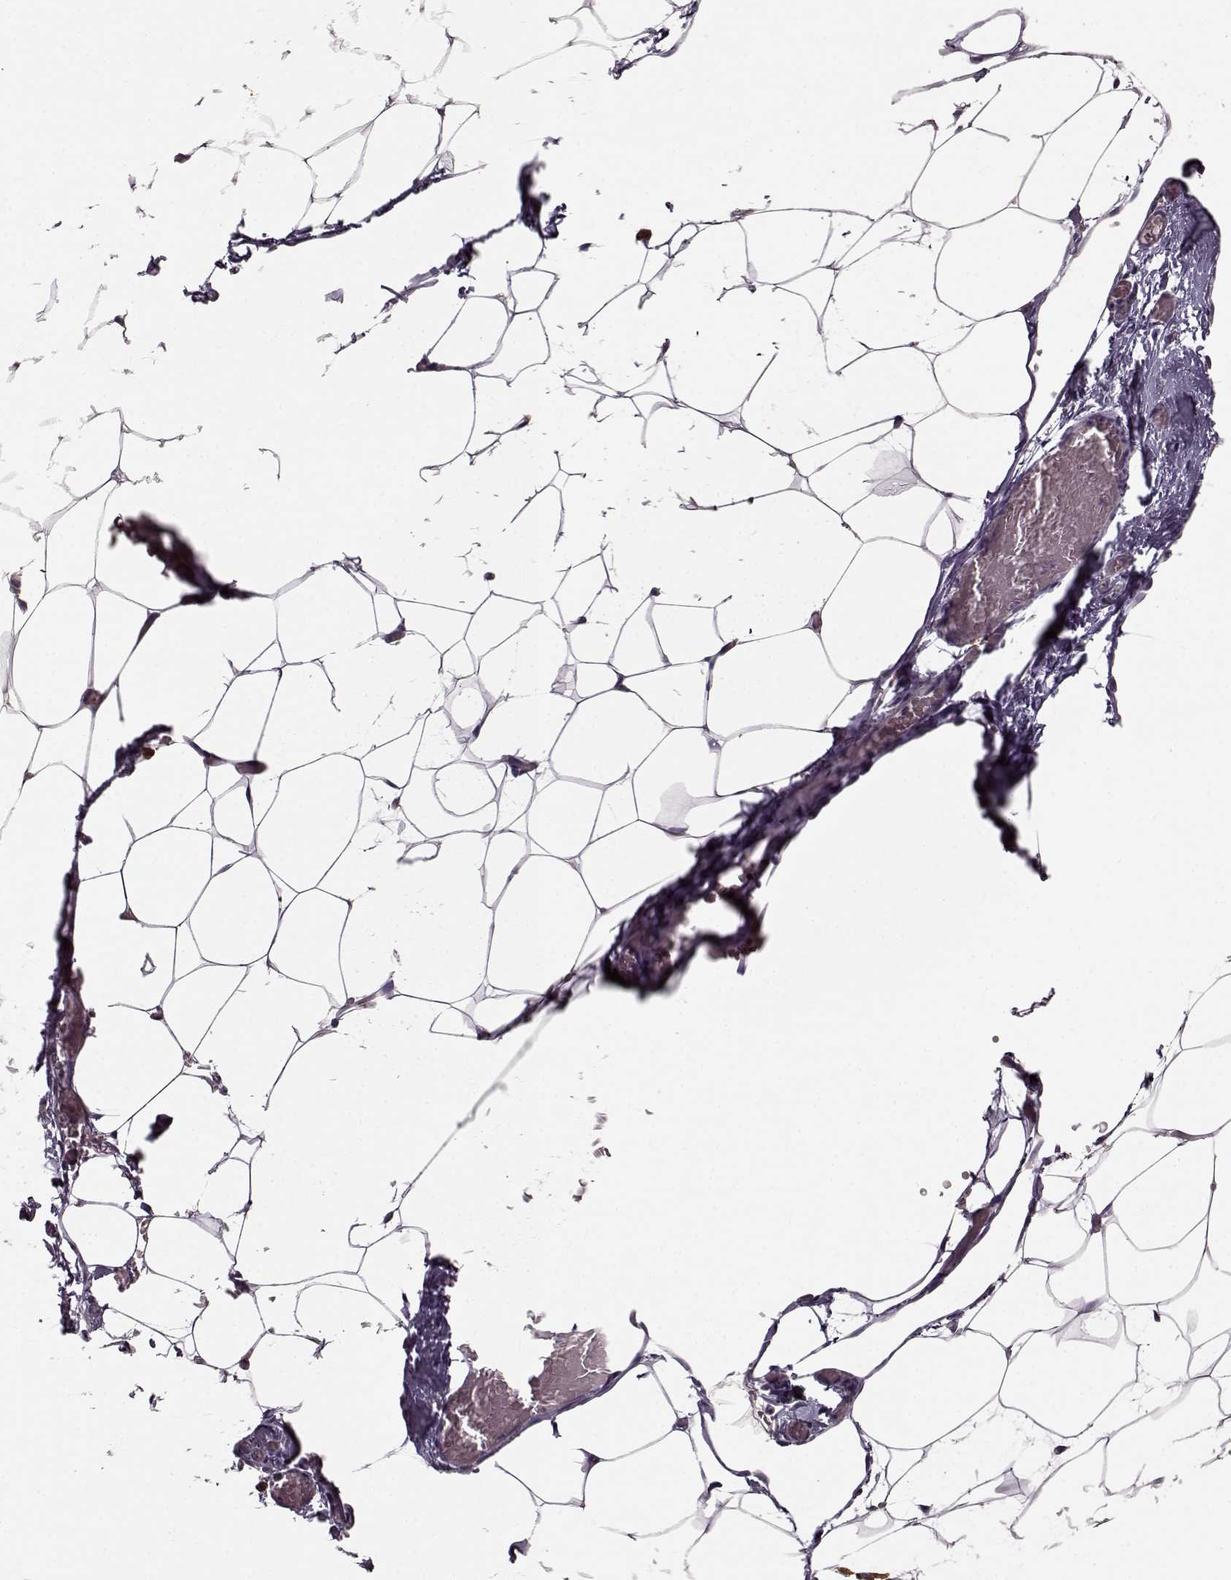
{"staining": {"intensity": "negative", "quantity": "none", "location": "none"}, "tissue": "adipose tissue", "cell_type": "Adipocytes", "image_type": "normal", "snomed": [{"axis": "morphology", "description": "Normal tissue, NOS"}, {"axis": "topography", "description": "Adipose tissue"}], "caption": "Immunohistochemical staining of unremarkable human adipose tissue demonstrates no significant positivity in adipocytes. The staining was performed using DAB to visualize the protein expression in brown, while the nuclei were stained in blue with hematoxylin (Magnification: 20x).", "gene": "SLAIN2", "patient": {"sex": "male", "age": 57}}